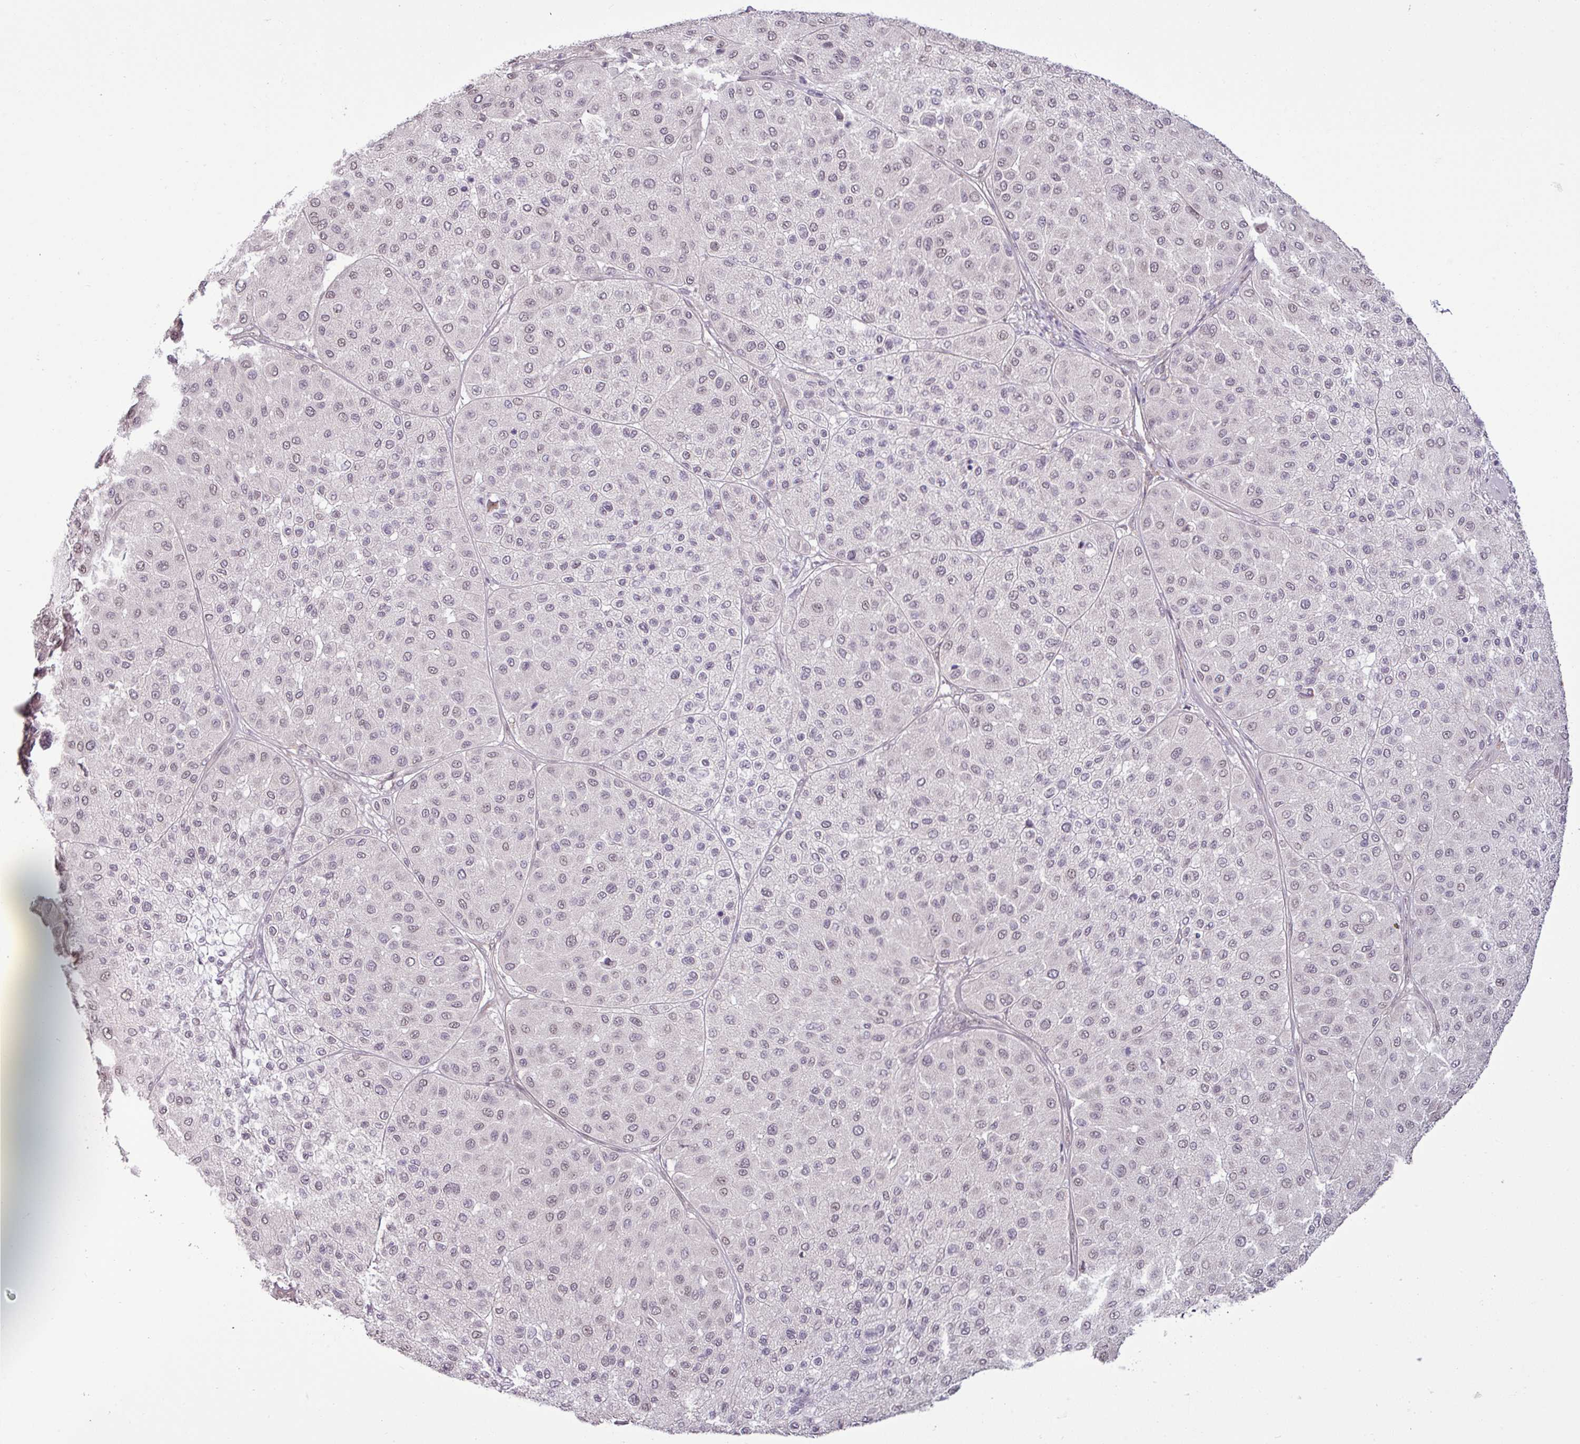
{"staining": {"intensity": "weak", "quantity": "<25%", "location": "nuclear"}, "tissue": "melanoma", "cell_type": "Tumor cells", "image_type": "cancer", "snomed": [{"axis": "morphology", "description": "Malignant melanoma, Metastatic site"}, {"axis": "topography", "description": "Smooth muscle"}], "caption": "High power microscopy photomicrograph of an immunohistochemistry (IHC) image of melanoma, revealing no significant staining in tumor cells. (DAB (3,3'-diaminobenzidine) immunohistochemistry visualized using brightfield microscopy, high magnification).", "gene": "GPT2", "patient": {"sex": "male", "age": 41}}